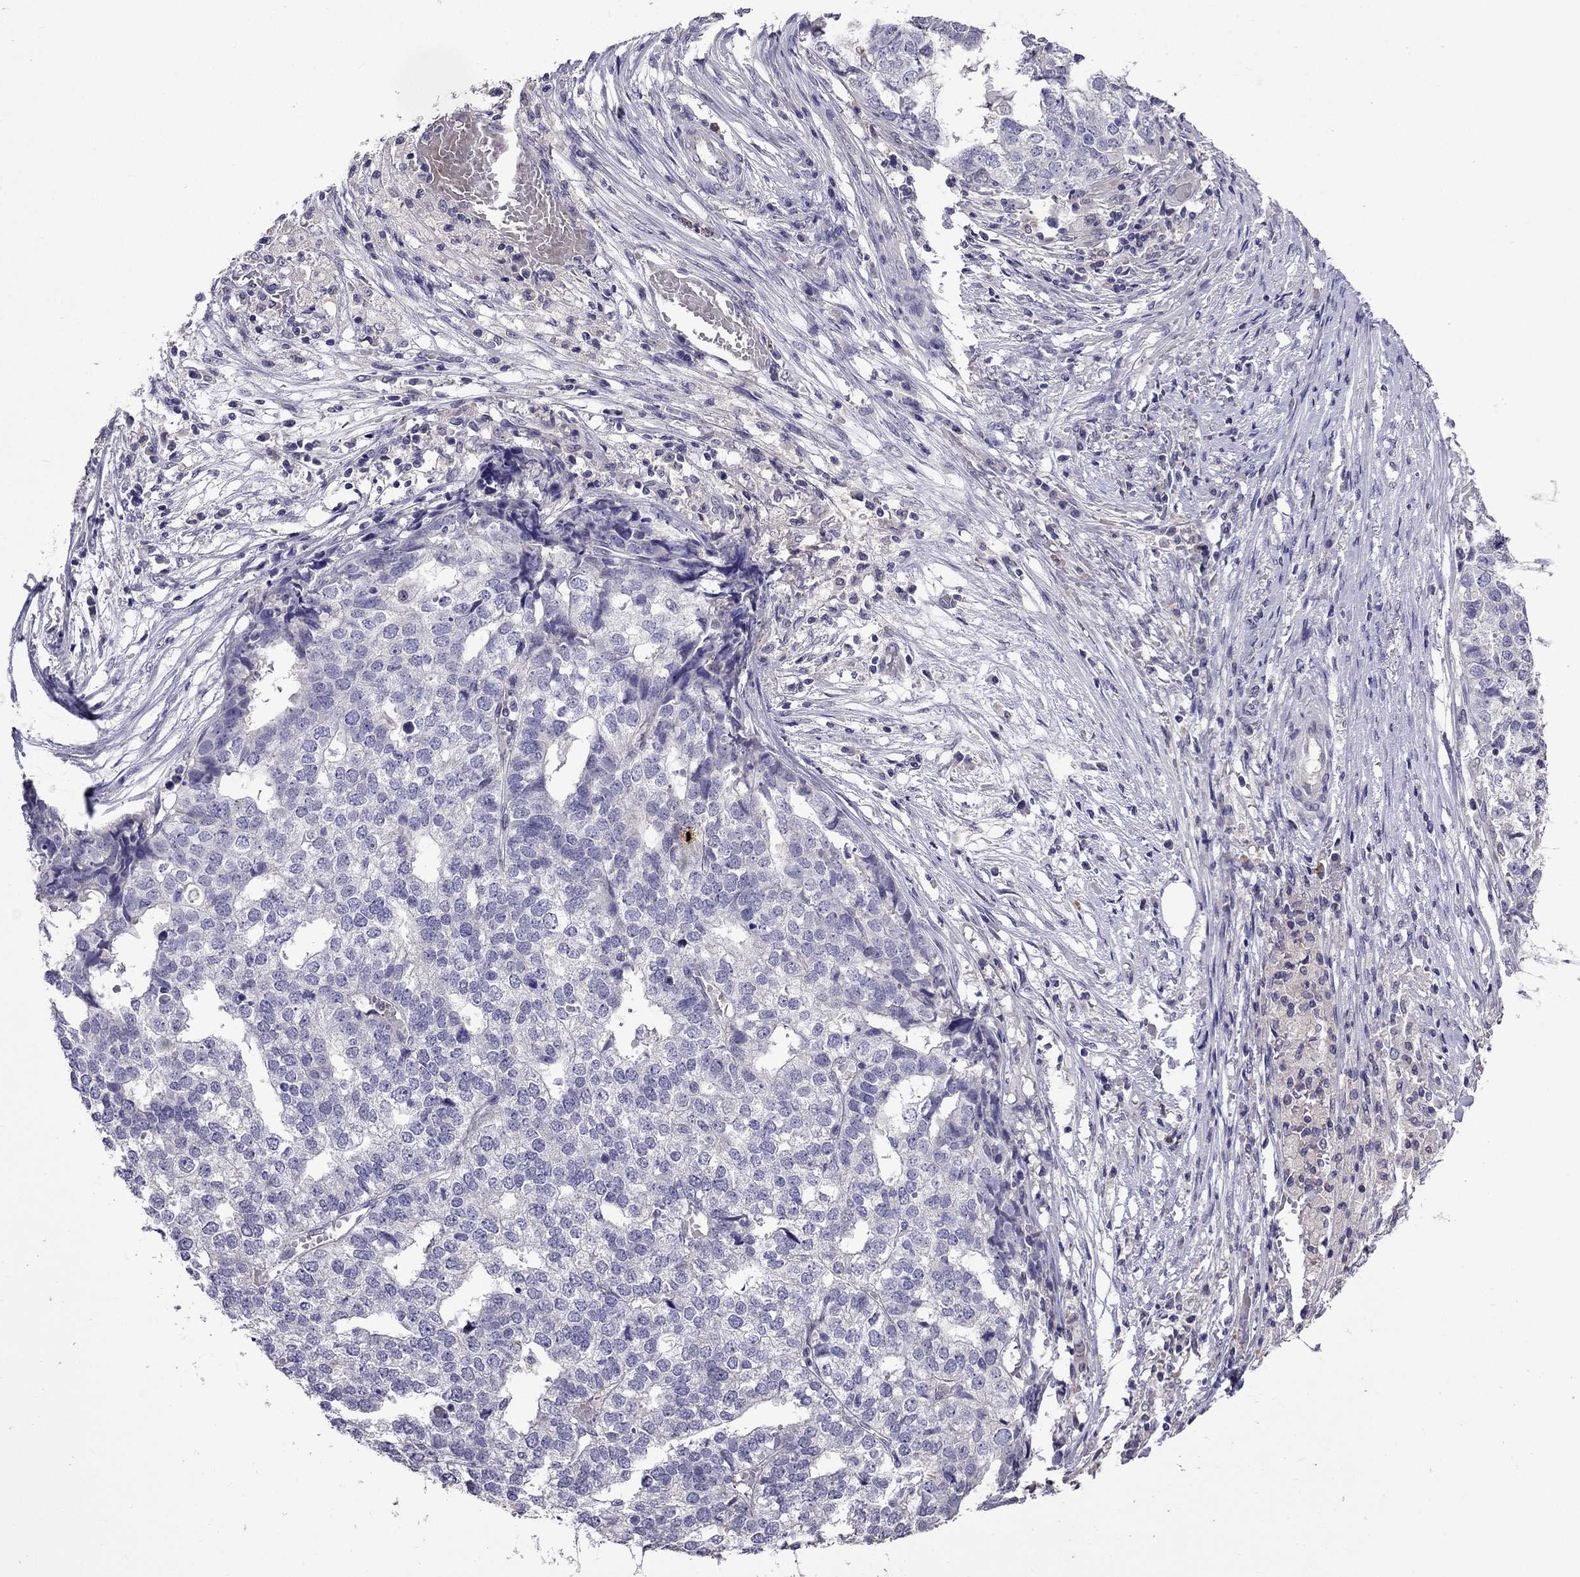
{"staining": {"intensity": "negative", "quantity": "none", "location": "none"}, "tissue": "stomach cancer", "cell_type": "Tumor cells", "image_type": "cancer", "snomed": [{"axis": "morphology", "description": "Adenocarcinoma, NOS"}, {"axis": "topography", "description": "Stomach"}], "caption": "This histopathology image is of stomach adenocarcinoma stained with IHC to label a protein in brown with the nuclei are counter-stained blue. There is no staining in tumor cells.", "gene": "AQP9", "patient": {"sex": "male", "age": 69}}